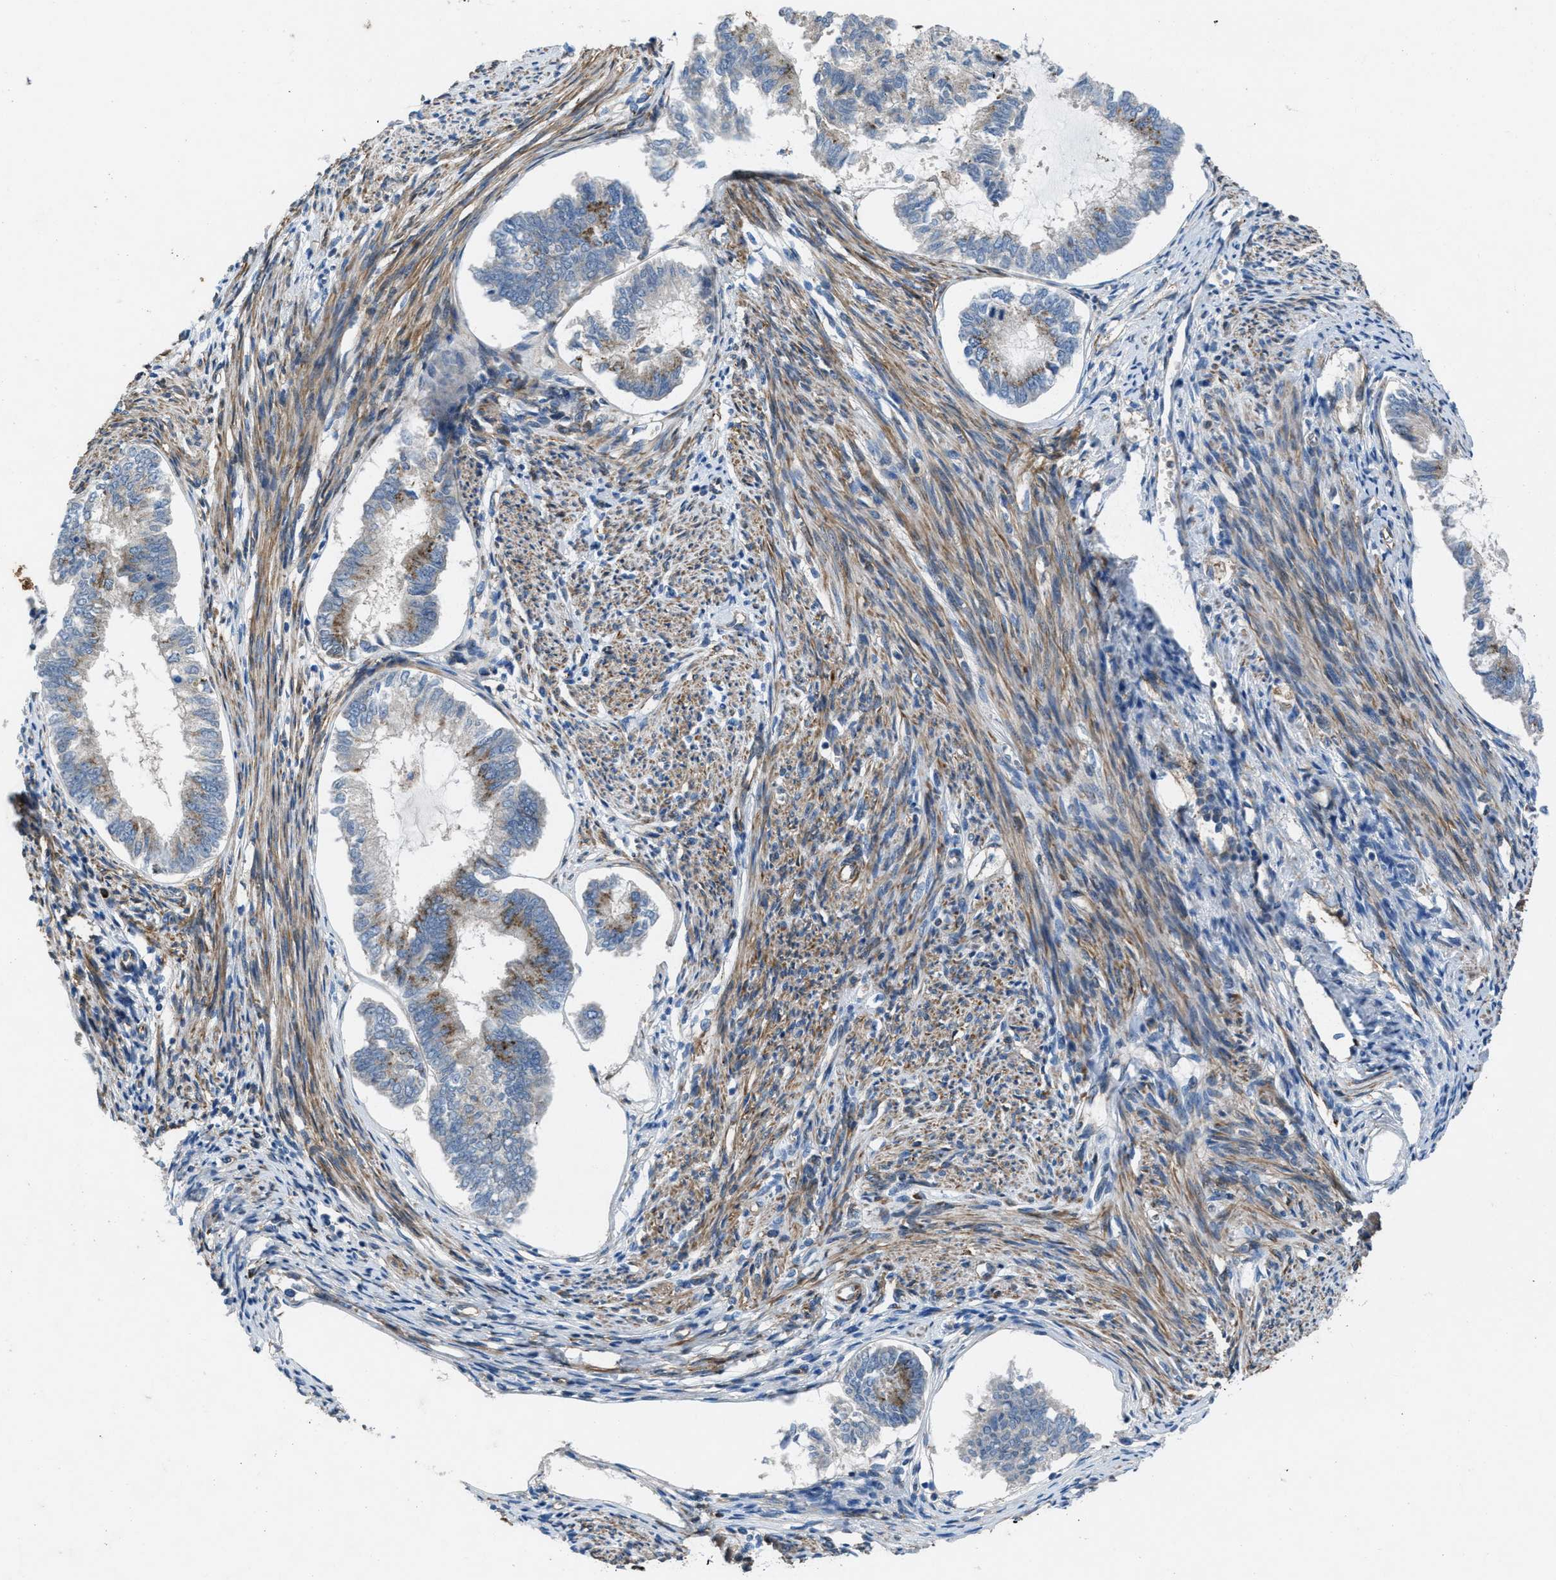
{"staining": {"intensity": "weak", "quantity": "<25%", "location": "cytoplasmic/membranous"}, "tissue": "endometrial cancer", "cell_type": "Tumor cells", "image_type": "cancer", "snomed": [{"axis": "morphology", "description": "Adenocarcinoma, NOS"}, {"axis": "topography", "description": "Endometrium"}], "caption": "Image shows no protein staining in tumor cells of endometrial cancer tissue.", "gene": "SLC6A9", "patient": {"sex": "female", "age": 86}}